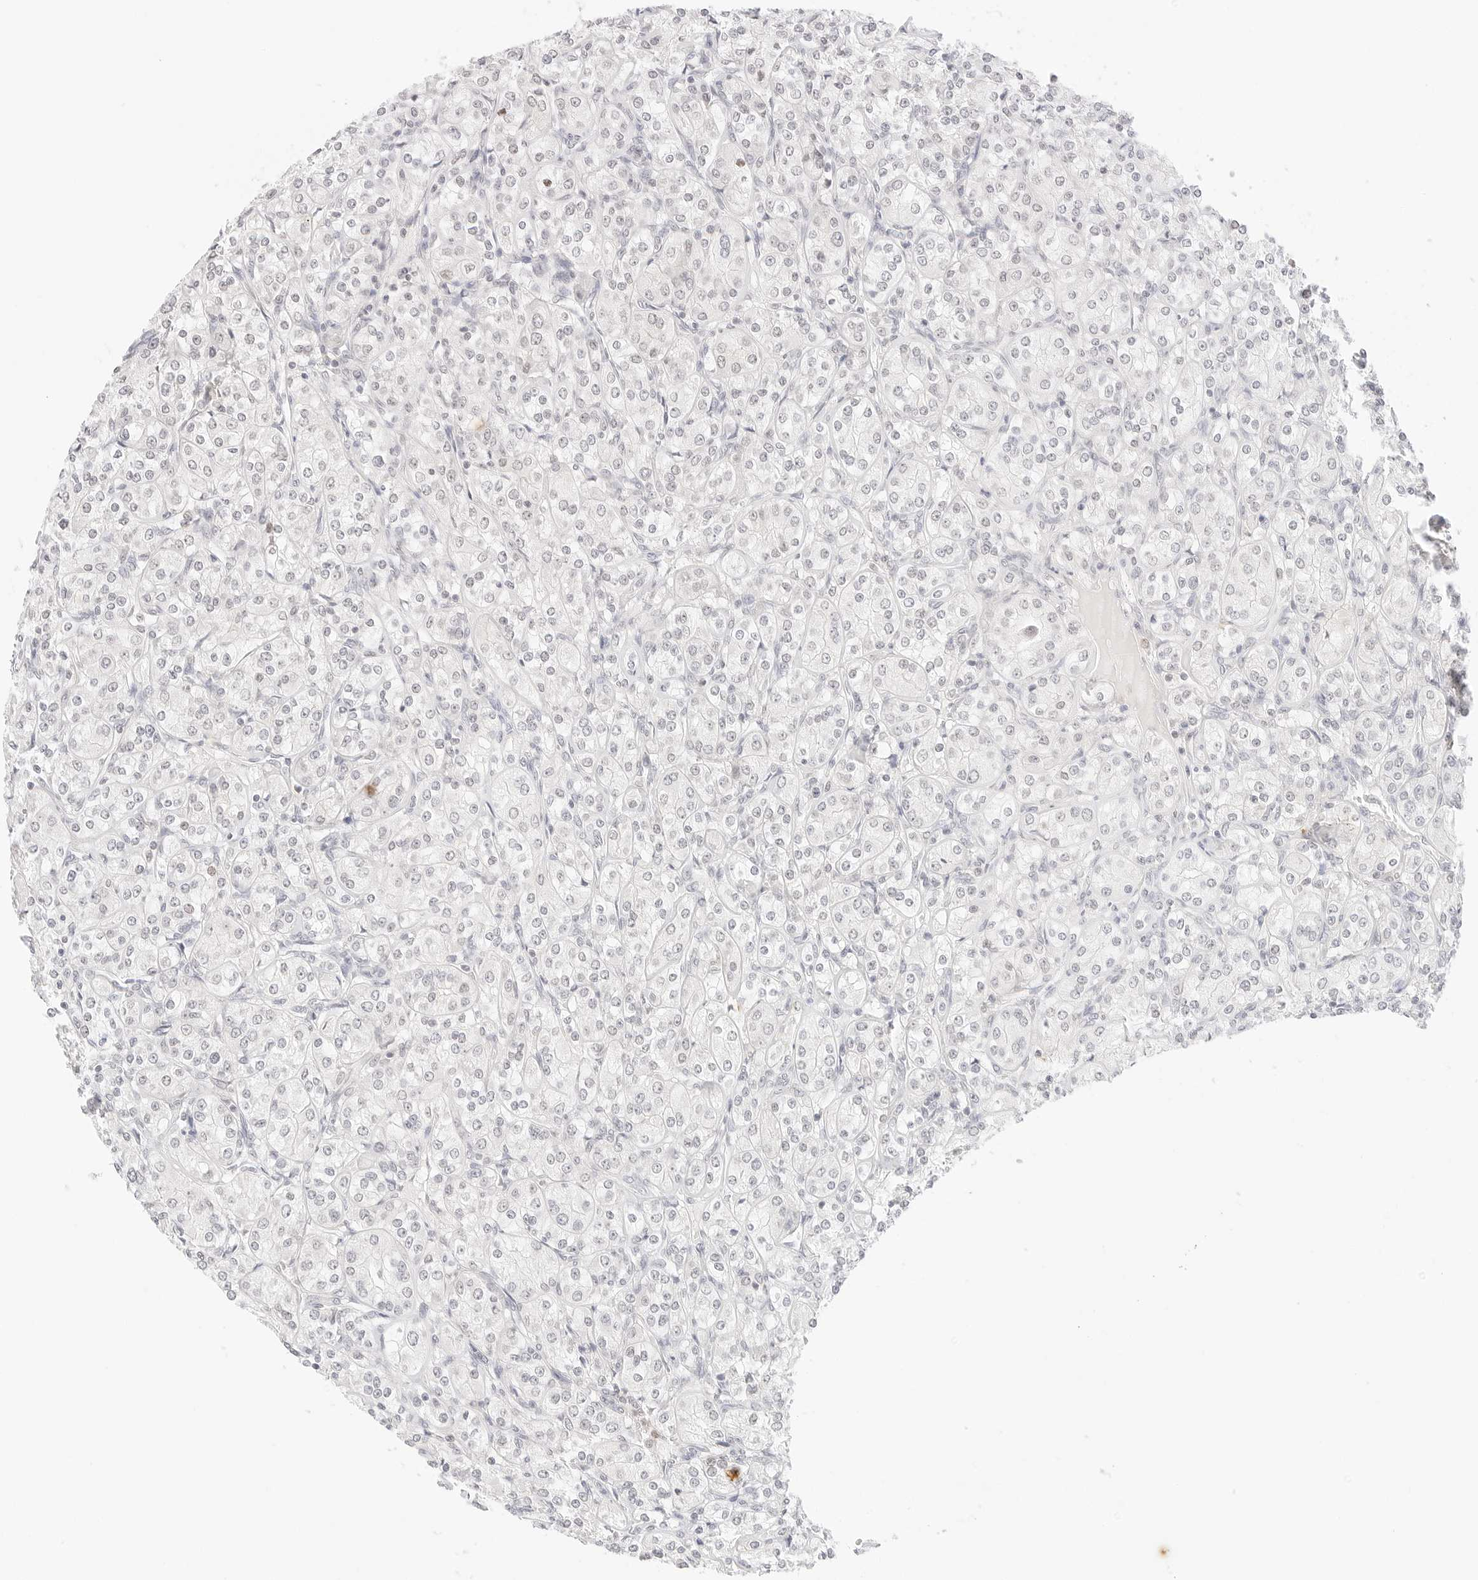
{"staining": {"intensity": "negative", "quantity": "none", "location": "none"}, "tissue": "renal cancer", "cell_type": "Tumor cells", "image_type": "cancer", "snomed": [{"axis": "morphology", "description": "Adenocarcinoma, NOS"}, {"axis": "topography", "description": "Kidney"}], "caption": "A high-resolution micrograph shows immunohistochemistry (IHC) staining of renal adenocarcinoma, which displays no significant expression in tumor cells. (Stains: DAB (3,3'-diaminobenzidine) immunohistochemistry with hematoxylin counter stain, Microscopy: brightfield microscopy at high magnification).", "gene": "GNAS", "patient": {"sex": "male", "age": 77}}